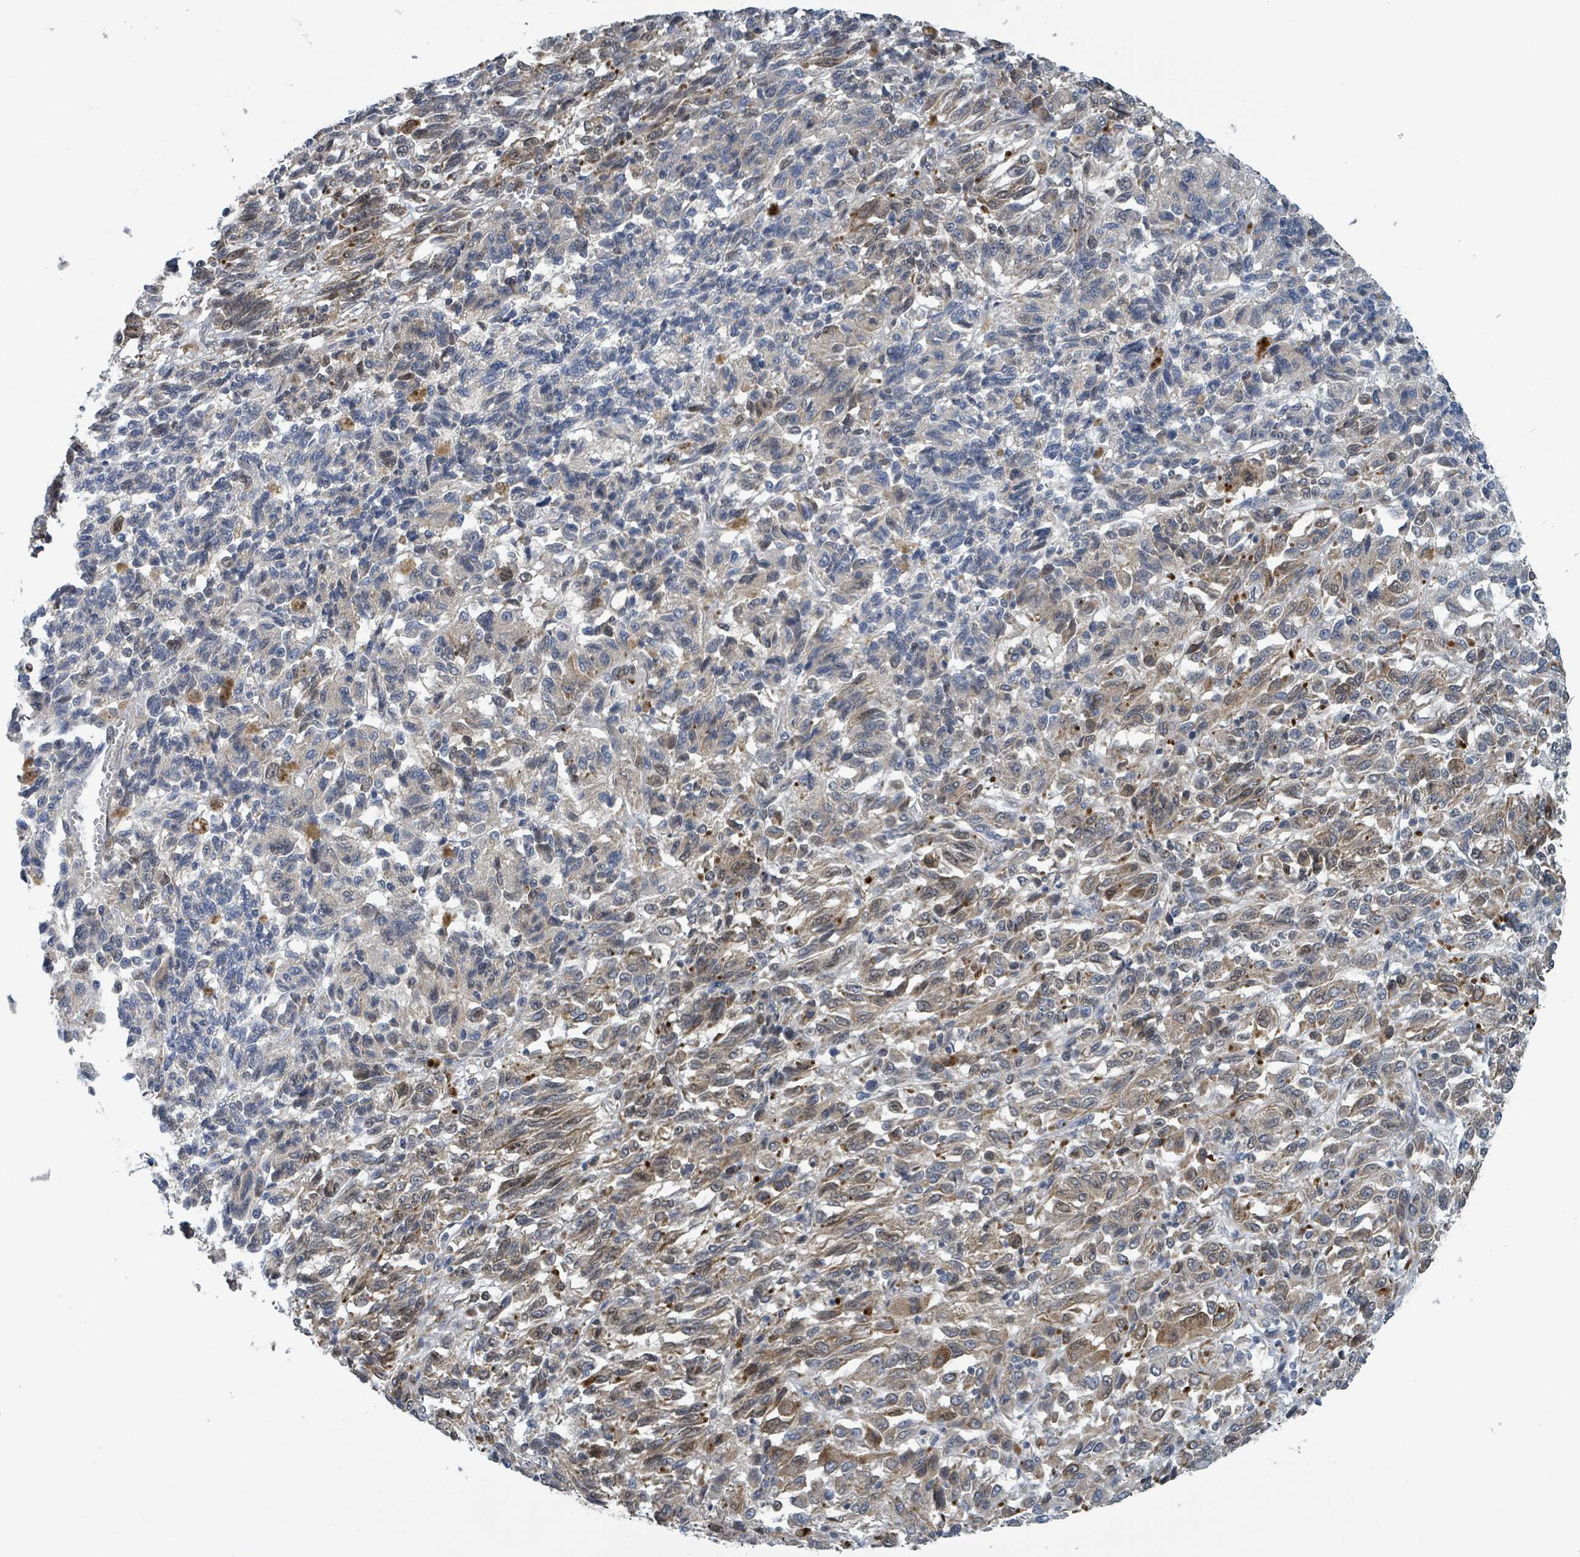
{"staining": {"intensity": "weak", "quantity": "25%-75%", "location": "cytoplasmic/membranous"}, "tissue": "melanoma", "cell_type": "Tumor cells", "image_type": "cancer", "snomed": [{"axis": "morphology", "description": "Malignant melanoma, Metastatic site"}, {"axis": "topography", "description": "Lung"}], "caption": "Malignant melanoma (metastatic site) tissue reveals weak cytoplasmic/membranous staining in about 25%-75% of tumor cells, visualized by immunohistochemistry.", "gene": "CCDC121", "patient": {"sex": "male", "age": 64}}